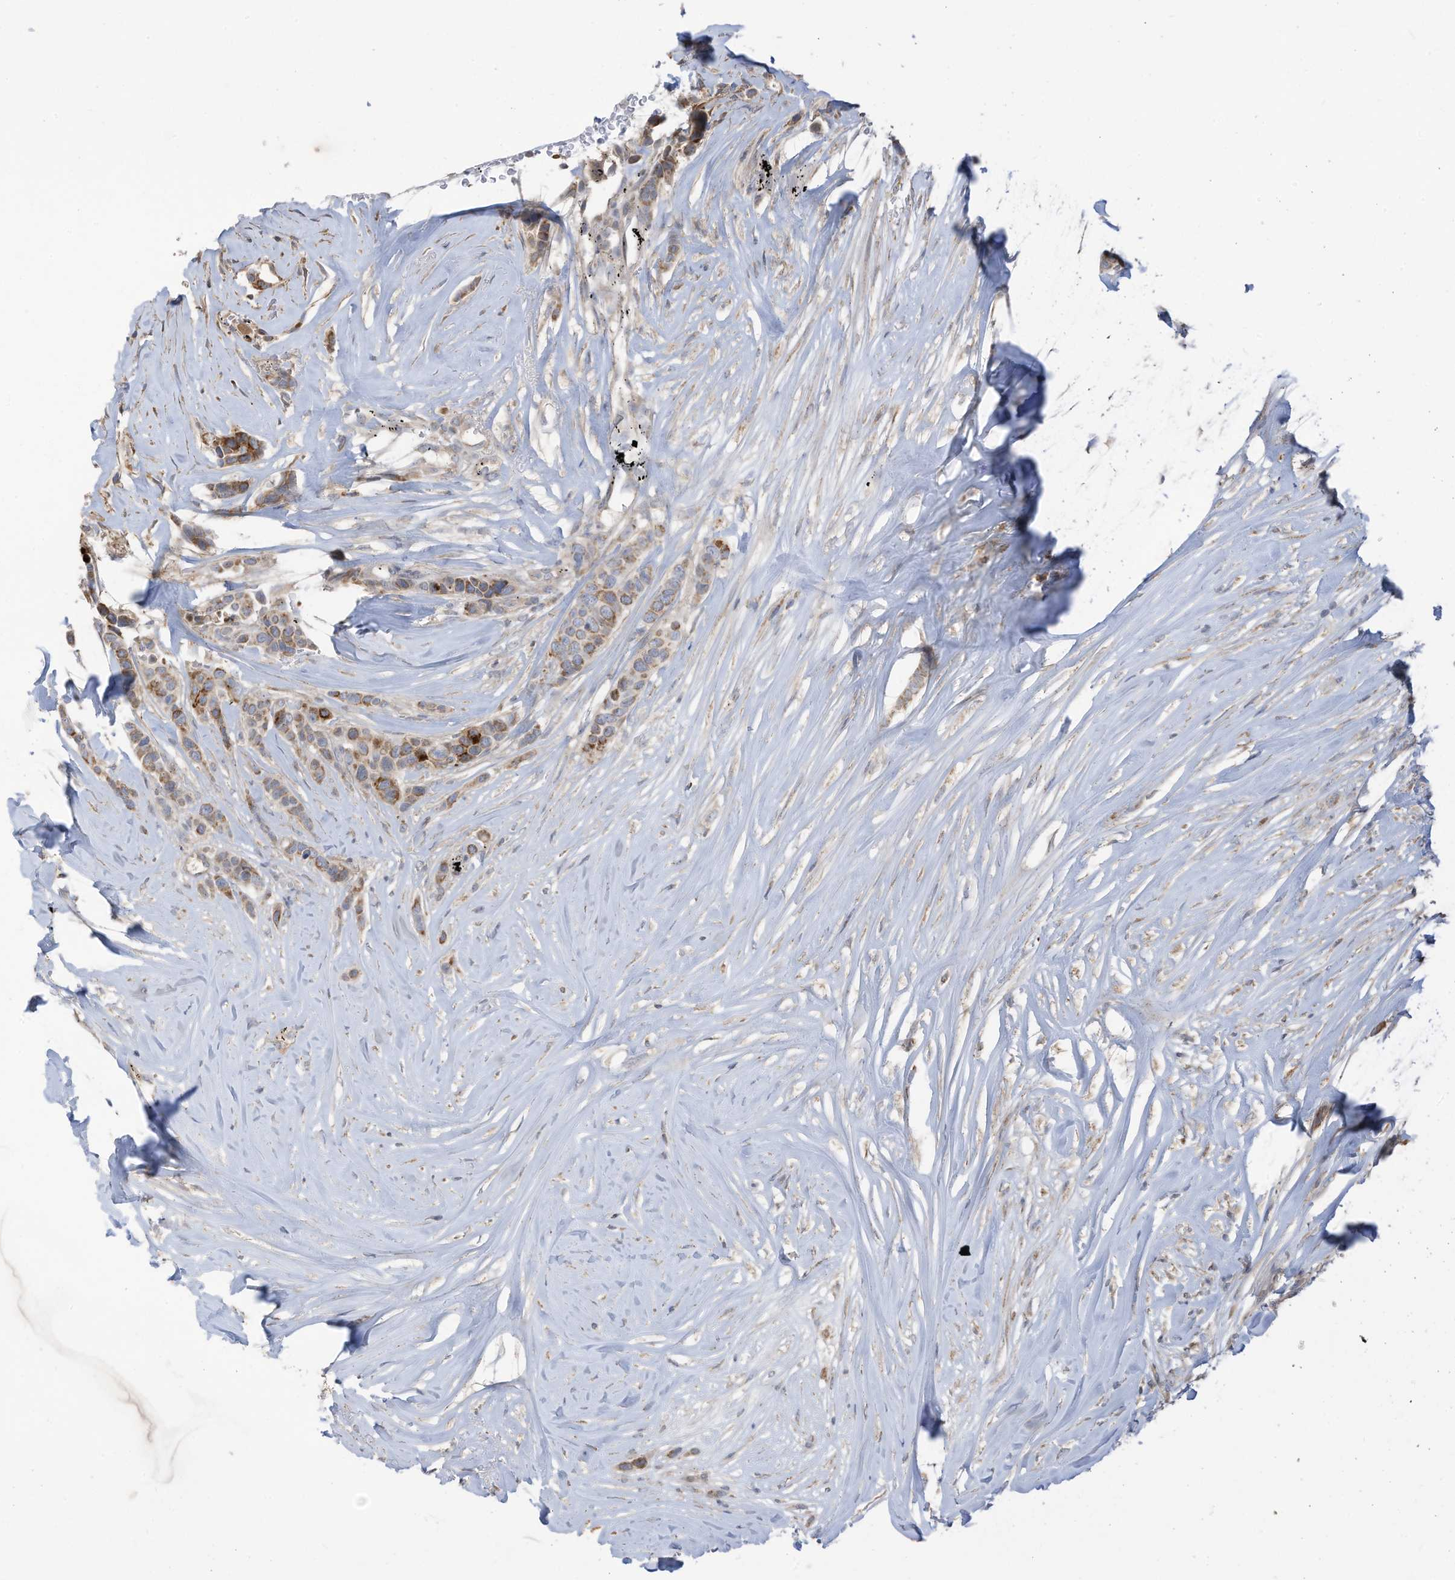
{"staining": {"intensity": "moderate", "quantity": "25%-75%", "location": "cytoplasmic/membranous"}, "tissue": "breast cancer", "cell_type": "Tumor cells", "image_type": "cancer", "snomed": [{"axis": "morphology", "description": "Lobular carcinoma"}, {"axis": "topography", "description": "Breast"}], "caption": "A histopathology image of lobular carcinoma (breast) stained for a protein displays moderate cytoplasmic/membranous brown staining in tumor cells. (DAB (3,3'-diaminobenzidine) IHC, brown staining for protein, blue staining for nuclei).", "gene": "SCGB1D2", "patient": {"sex": "female", "age": 51}}